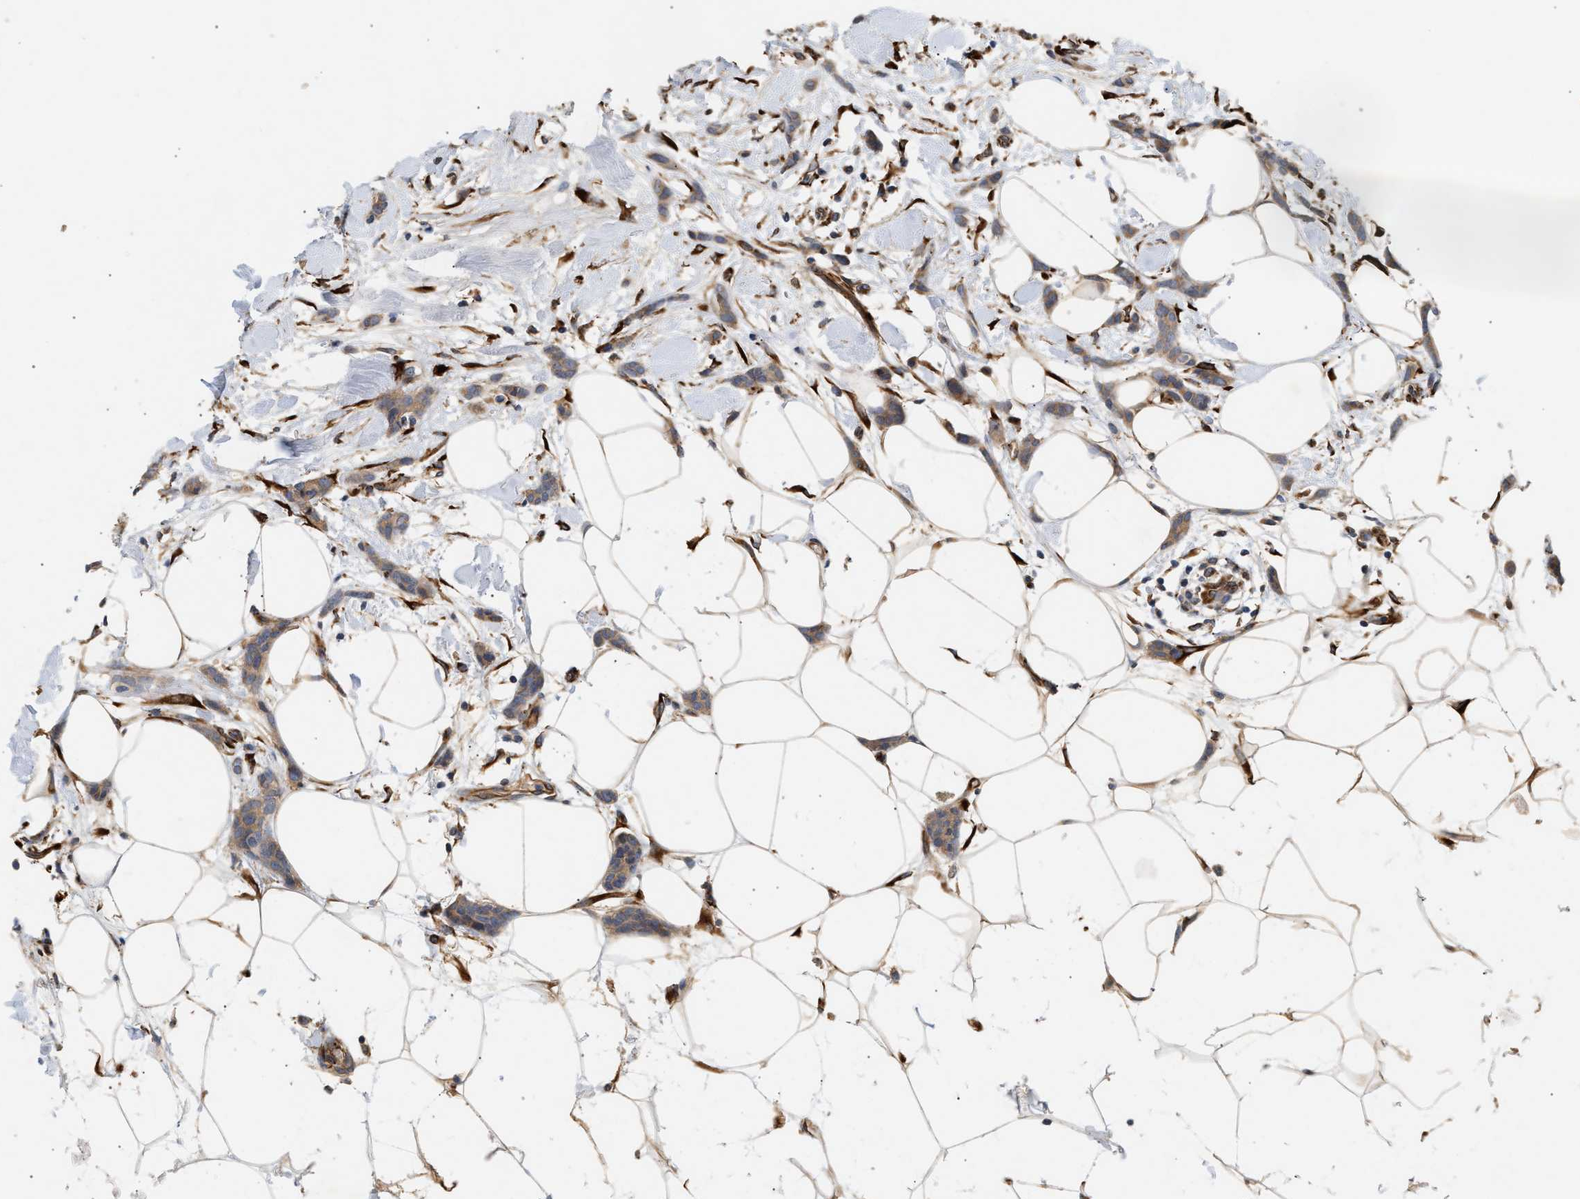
{"staining": {"intensity": "moderate", "quantity": ">75%", "location": "cytoplasmic/membranous"}, "tissue": "breast cancer", "cell_type": "Tumor cells", "image_type": "cancer", "snomed": [{"axis": "morphology", "description": "Lobular carcinoma"}, {"axis": "topography", "description": "Skin"}, {"axis": "topography", "description": "Breast"}], "caption": "This is a histology image of immunohistochemistry (IHC) staining of breast cancer (lobular carcinoma), which shows moderate expression in the cytoplasmic/membranous of tumor cells.", "gene": "PLCD1", "patient": {"sex": "female", "age": 46}}